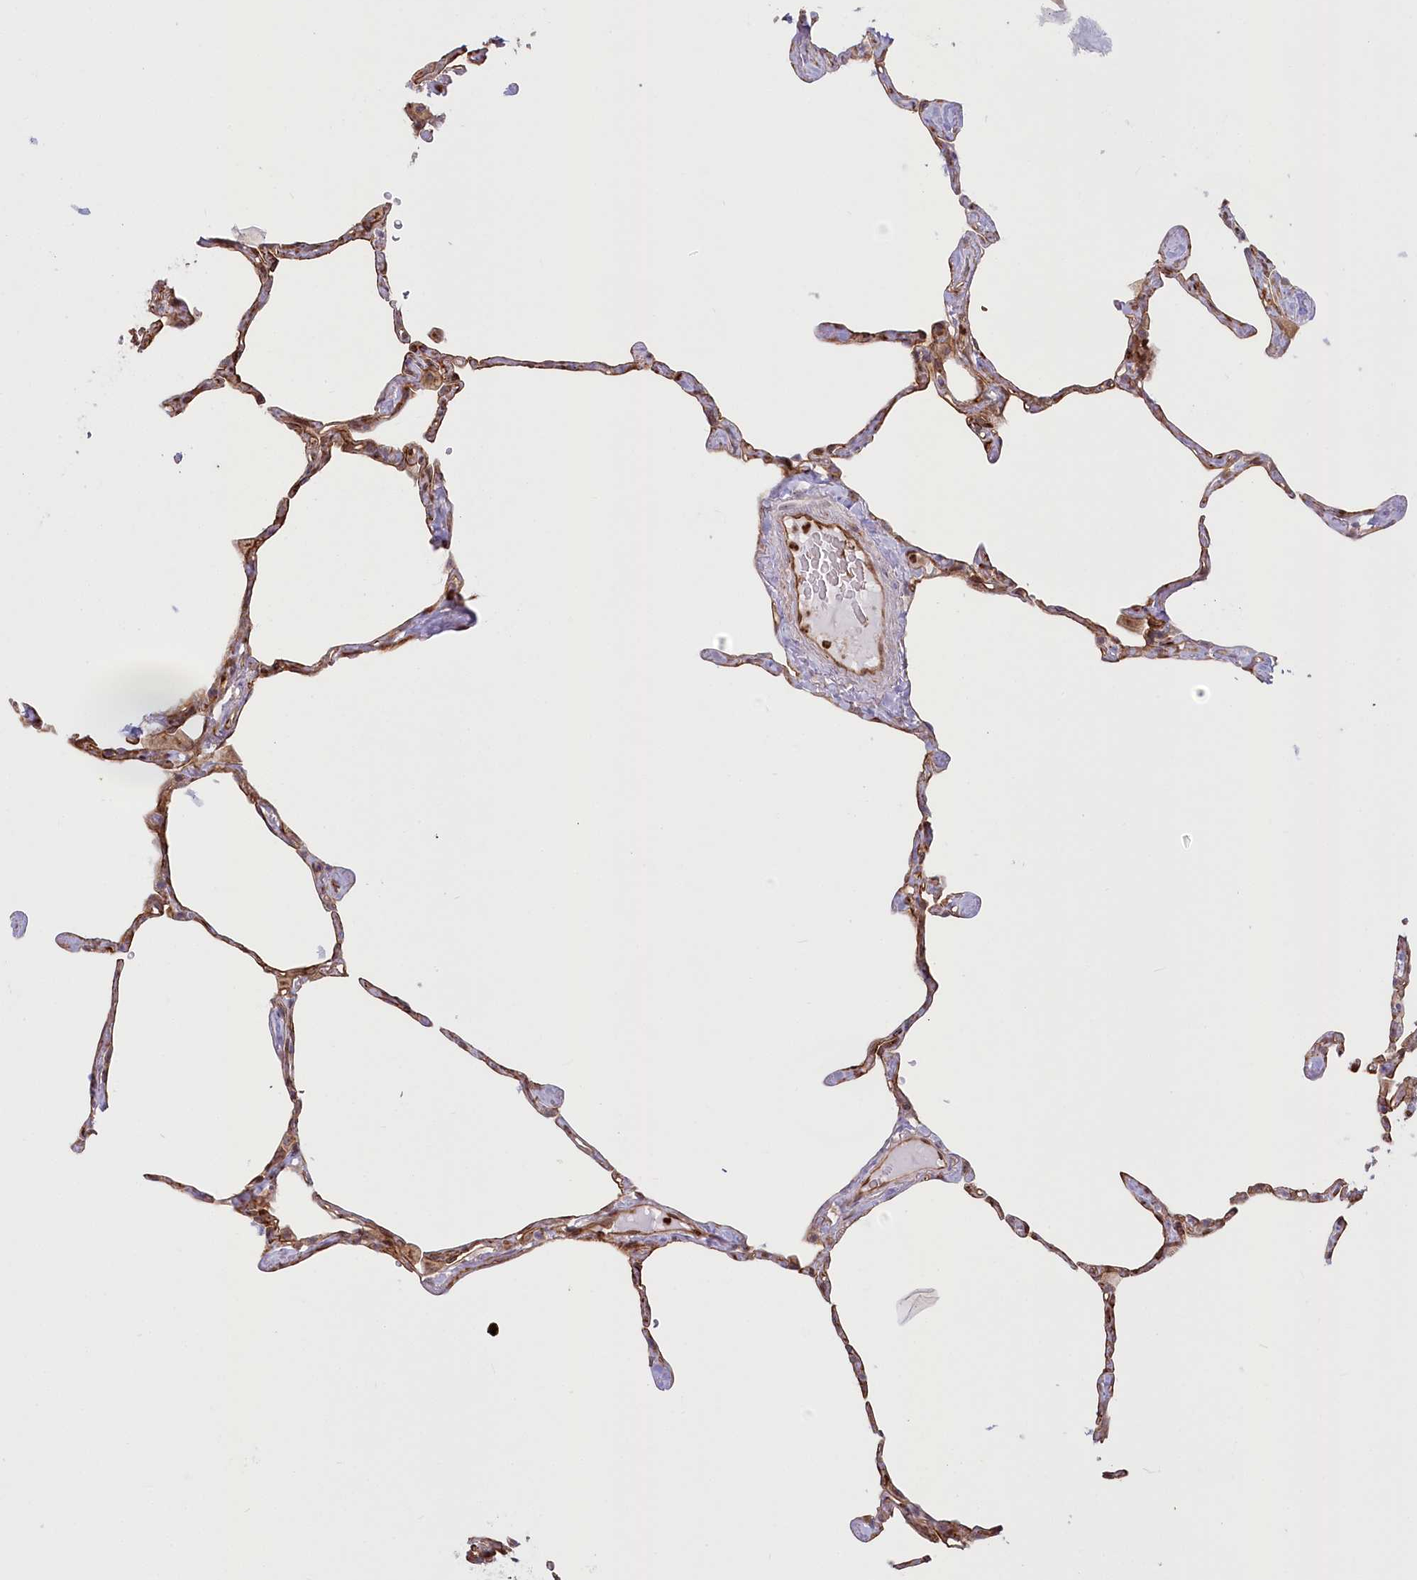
{"staining": {"intensity": "strong", "quantity": "25%-75%", "location": "cytoplasmic/membranous,nuclear"}, "tissue": "lung", "cell_type": "Alveolar cells", "image_type": "normal", "snomed": [{"axis": "morphology", "description": "Normal tissue, NOS"}, {"axis": "topography", "description": "Lung"}], "caption": "Lung stained with a brown dye displays strong cytoplasmic/membranous,nuclear positive staining in approximately 25%-75% of alveolar cells.", "gene": "COMMD3", "patient": {"sex": "male", "age": 65}}